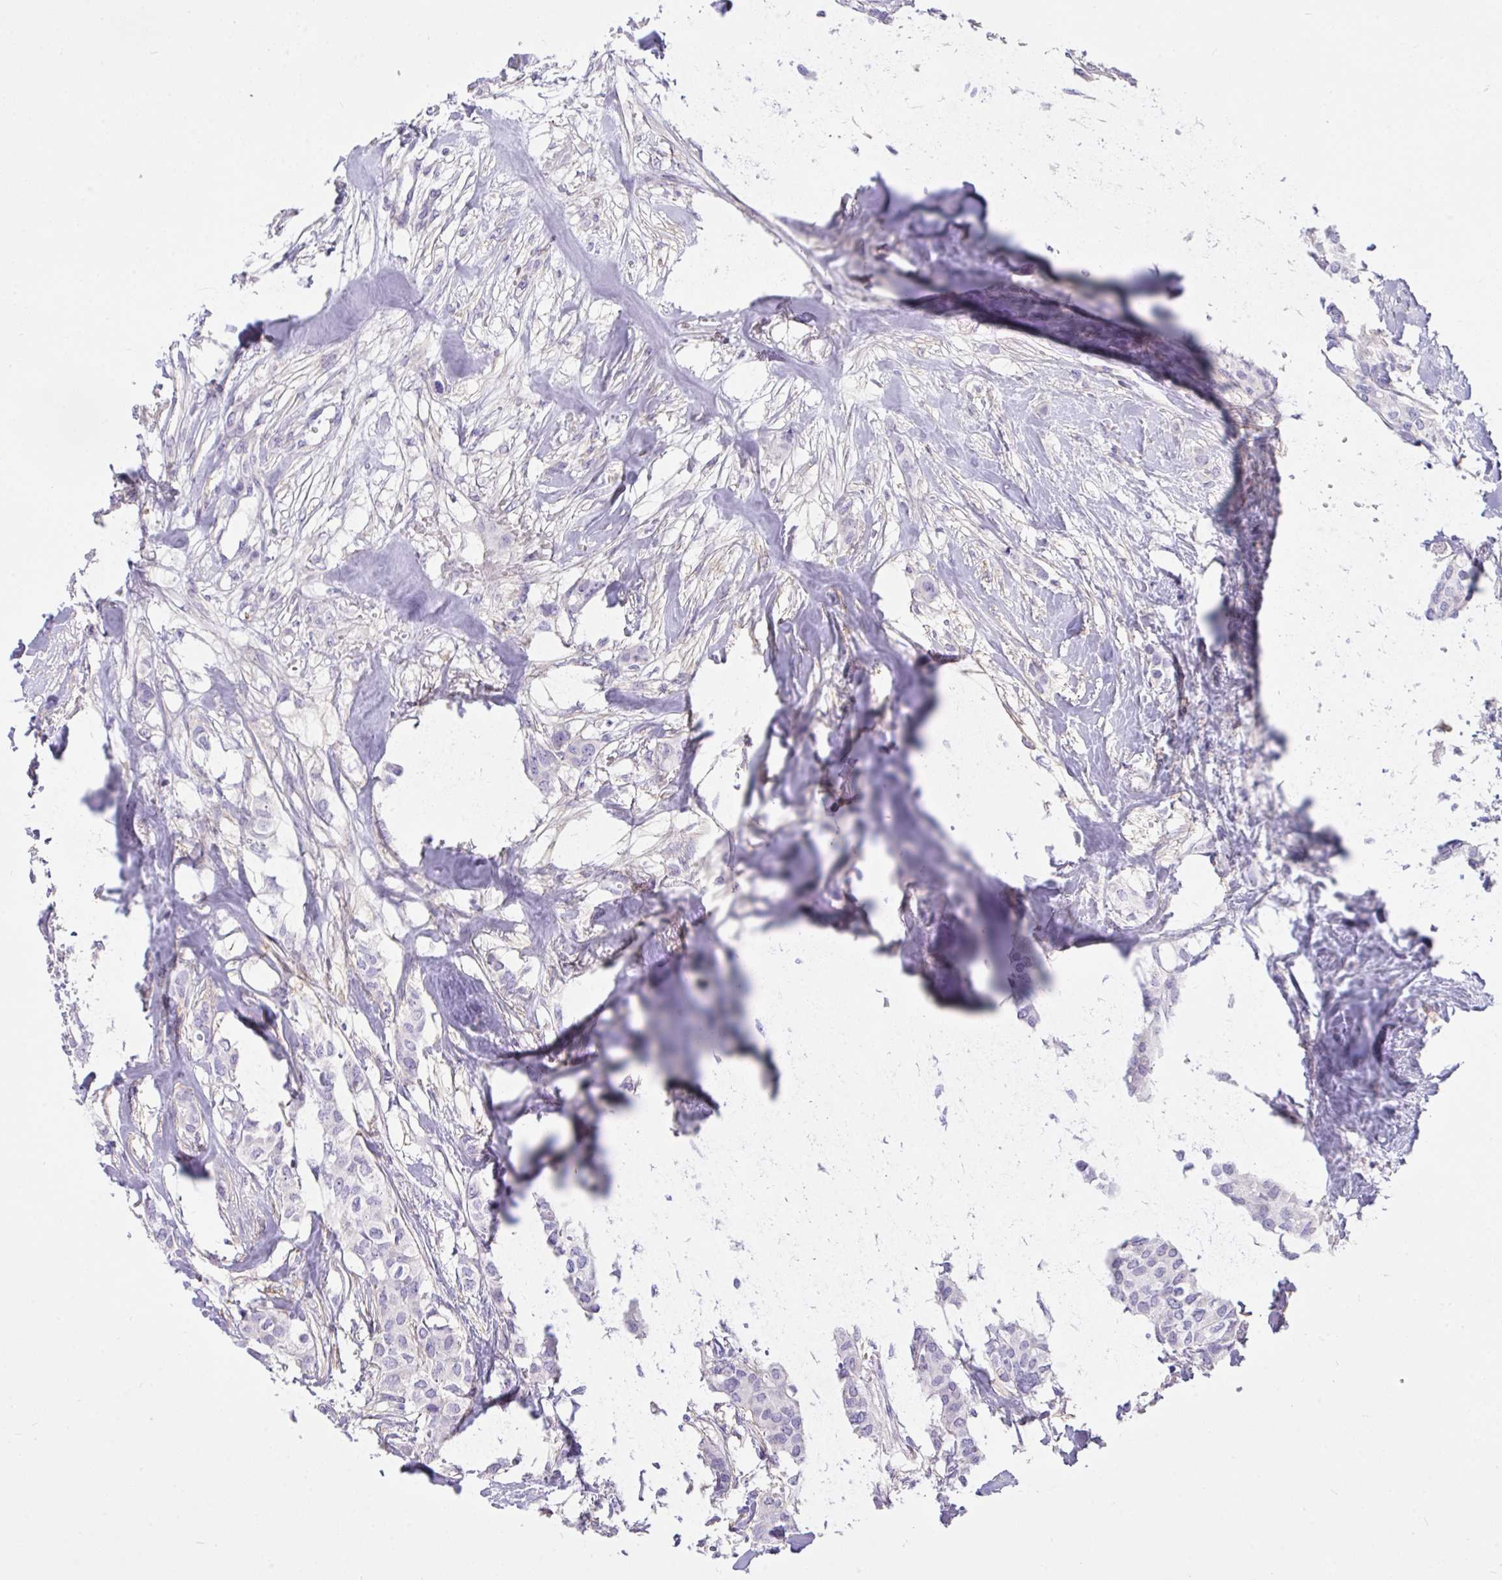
{"staining": {"intensity": "negative", "quantity": "none", "location": "none"}, "tissue": "breast cancer", "cell_type": "Tumor cells", "image_type": "cancer", "snomed": [{"axis": "morphology", "description": "Duct carcinoma"}, {"axis": "topography", "description": "Breast"}], "caption": "The image displays no staining of tumor cells in breast cancer.", "gene": "TLN2", "patient": {"sex": "female", "age": 62}}